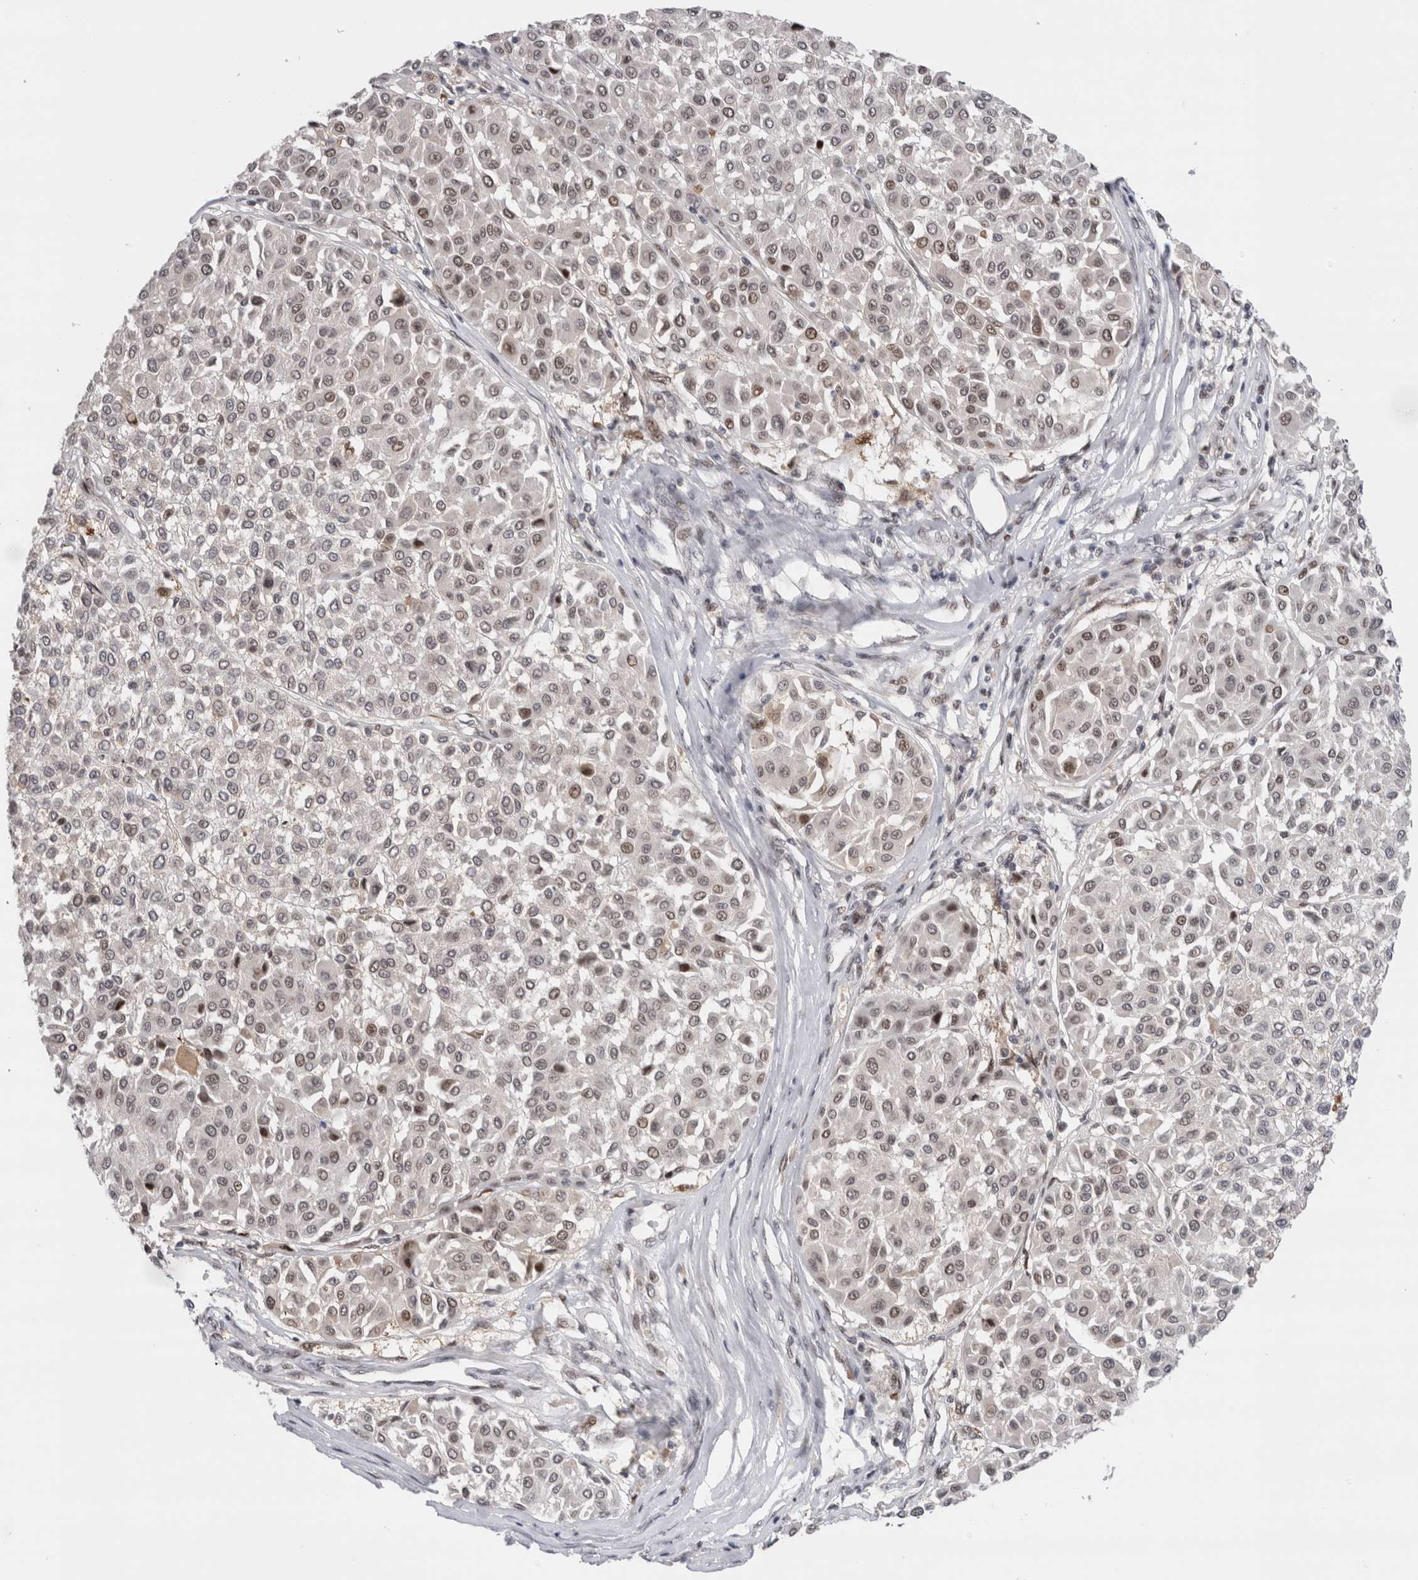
{"staining": {"intensity": "weak", "quantity": "25%-75%", "location": "nuclear"}, "tissue": "melanoma", "cell_type": "Tumor cells", "image_type": "cancer", "snomed": [{"axis": "morphology", "description": "Malignant melanoma, Metastatic site"}, {"axis": "topography", "description": "Soft tissue"}], "caption": "The histopathology image shows immunohistochemical staining of melanoma. There is weak nuclear staining is appreciated in approximately 25%-75% of tumor cells.", "gene": "ZNF521", "patient": {"sex": "male", "age": 41}}